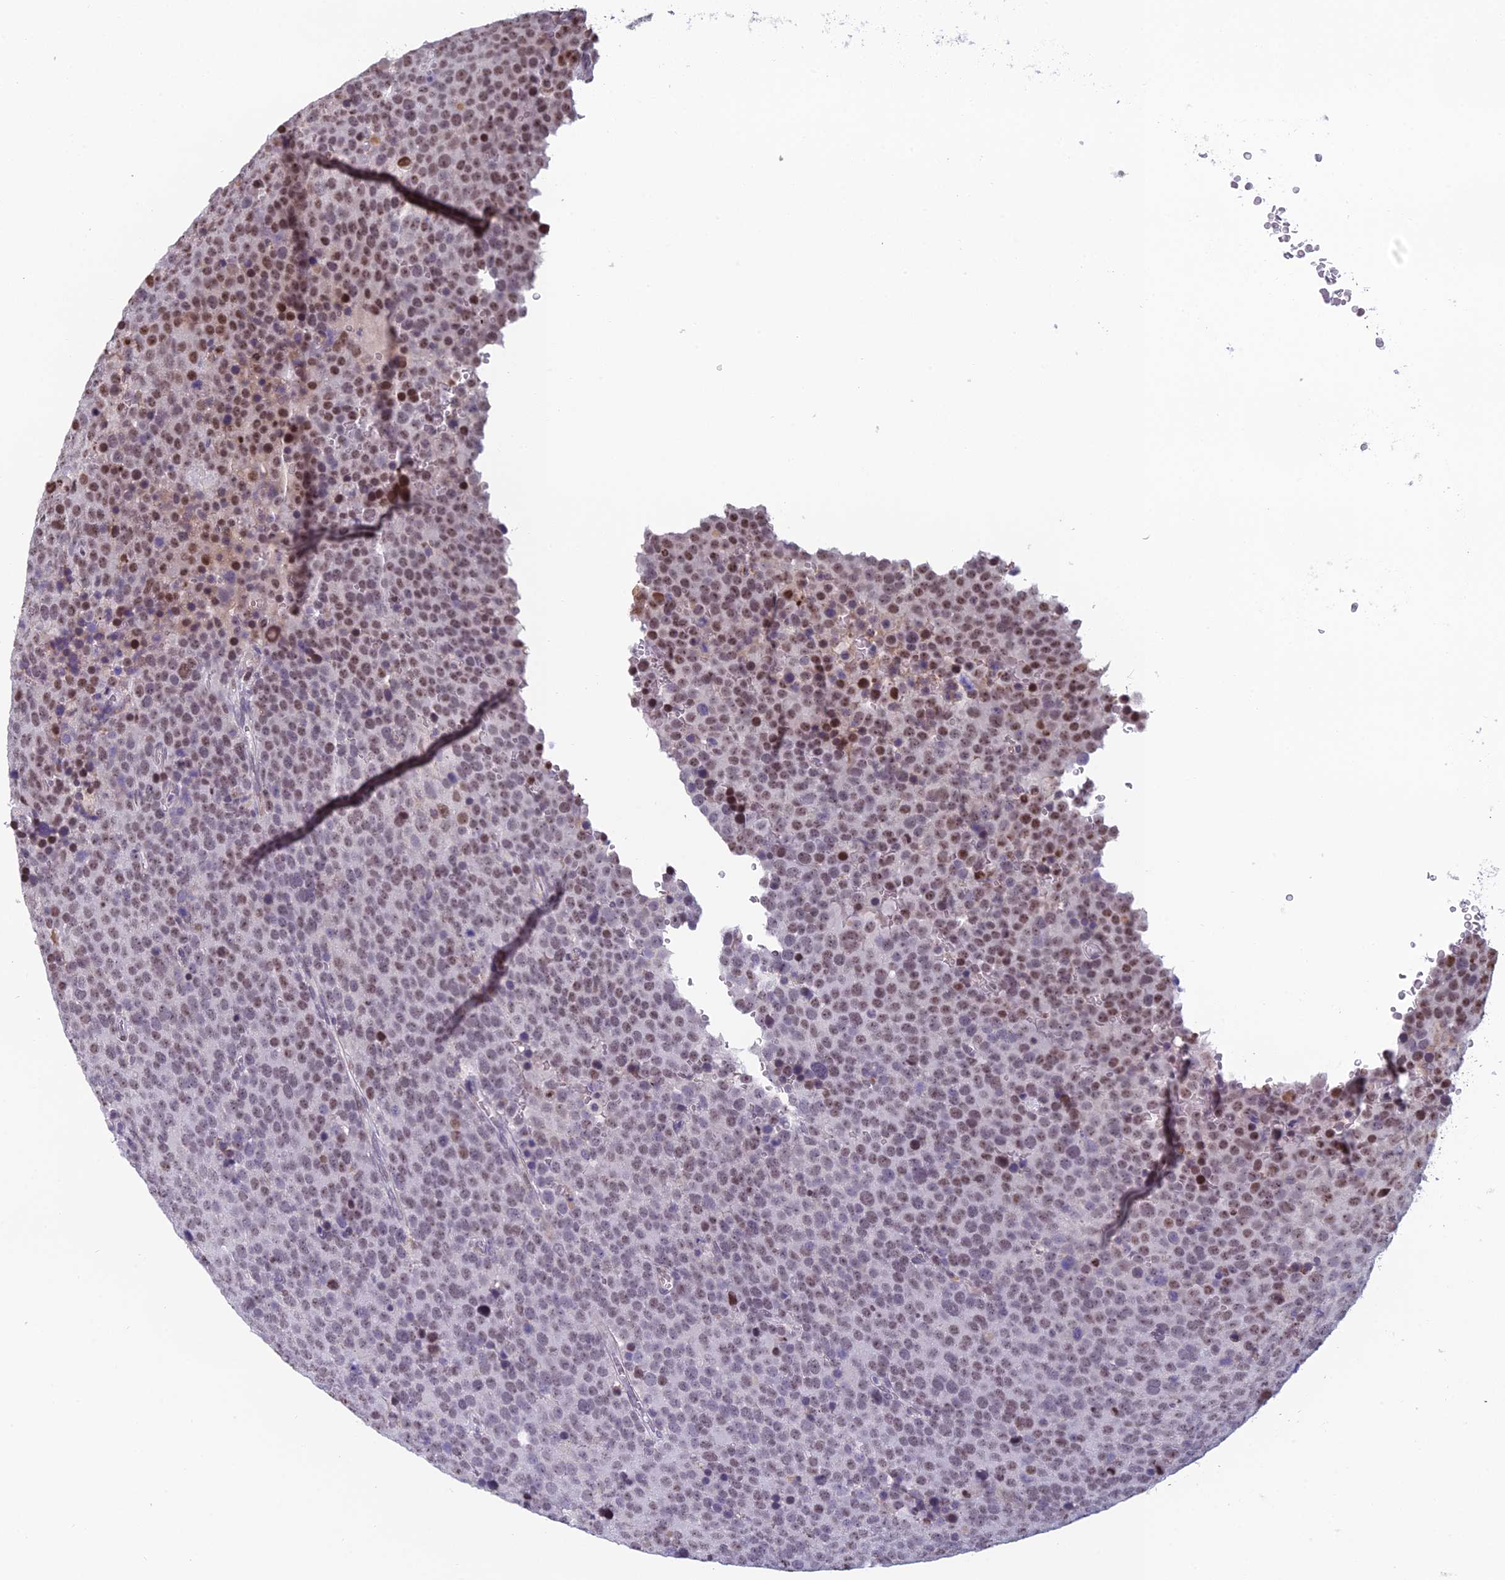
{"staining": {"intensity": "moderate", "quantity": "25%-75%", "location": "nuclear"}, "tissue": "testis cancer", "cell_type": "Tumor cells", "image_type": "cancer", "snomed": [{"axis": "morphology", "description": "Seminoma, NOS"}, {"axis": "topography", "description": "Testis"}], "caption": "This histopathology image exhibits immunohistochemistry (IHC) staining of seminoma (testis), with medium moderate nuclear staining in approximately 25%-75% of tumor cells.", "gene": "RGS17", "patient": {"sex": "male", "age": 71}}